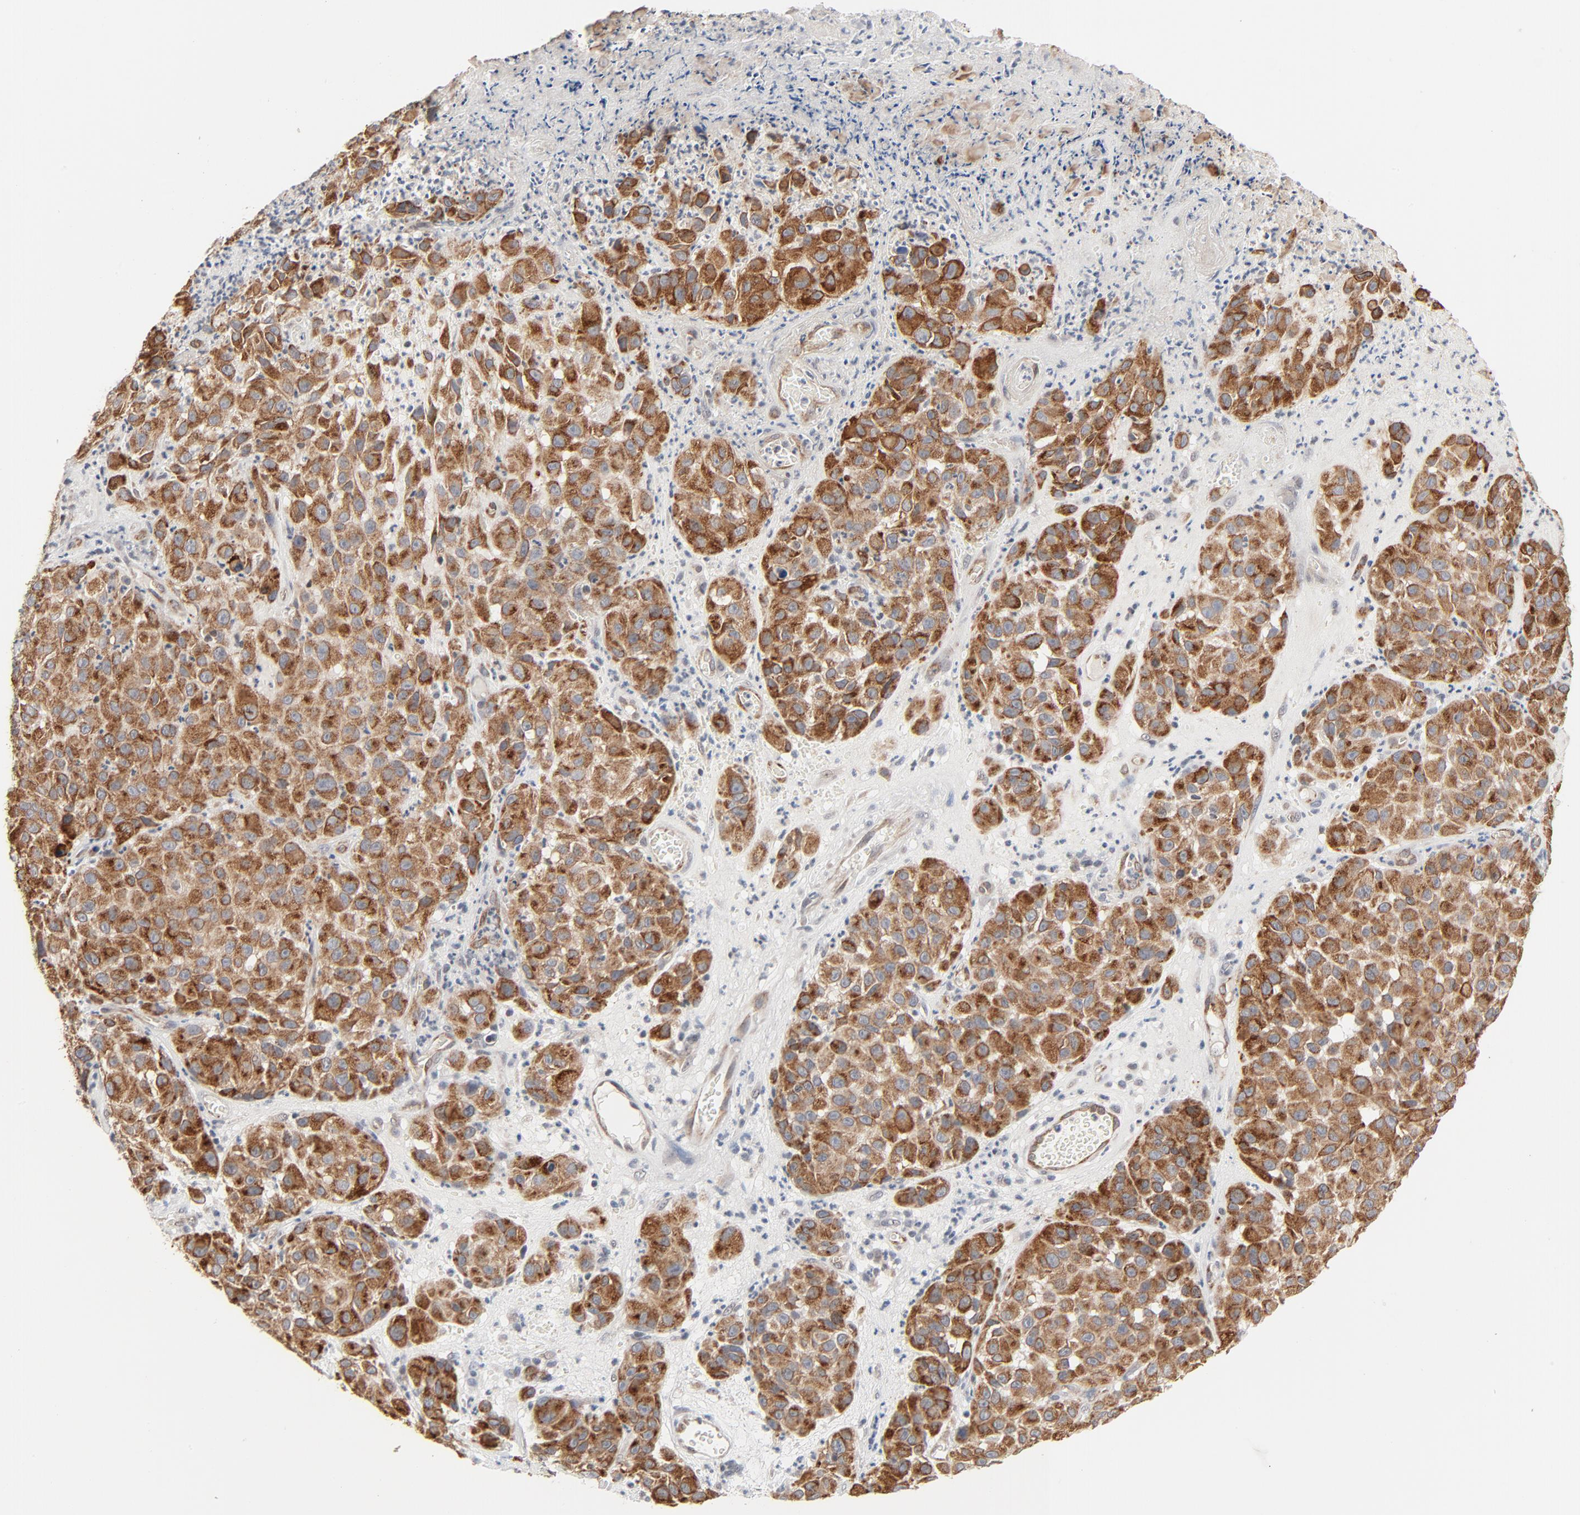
{"staining": {"intensity": "moderate", "quantity": ">75%", "location": "cytoplasmic/membranous"}, "tissue": "melanoma", "cell_type": "Tumor cells", "image_type": "cancer", "snomed": [{"axis": "morphology", "description": "Malignant melanoma, NOS"}, {"axis": "topography", "description": "Skin"}], "caption": "Malignant melanoma stained with a protein marker displays moderate staining in tumor cells.", "gene": "ITPR3", "patient": {"sex": "female", "age": 21}}